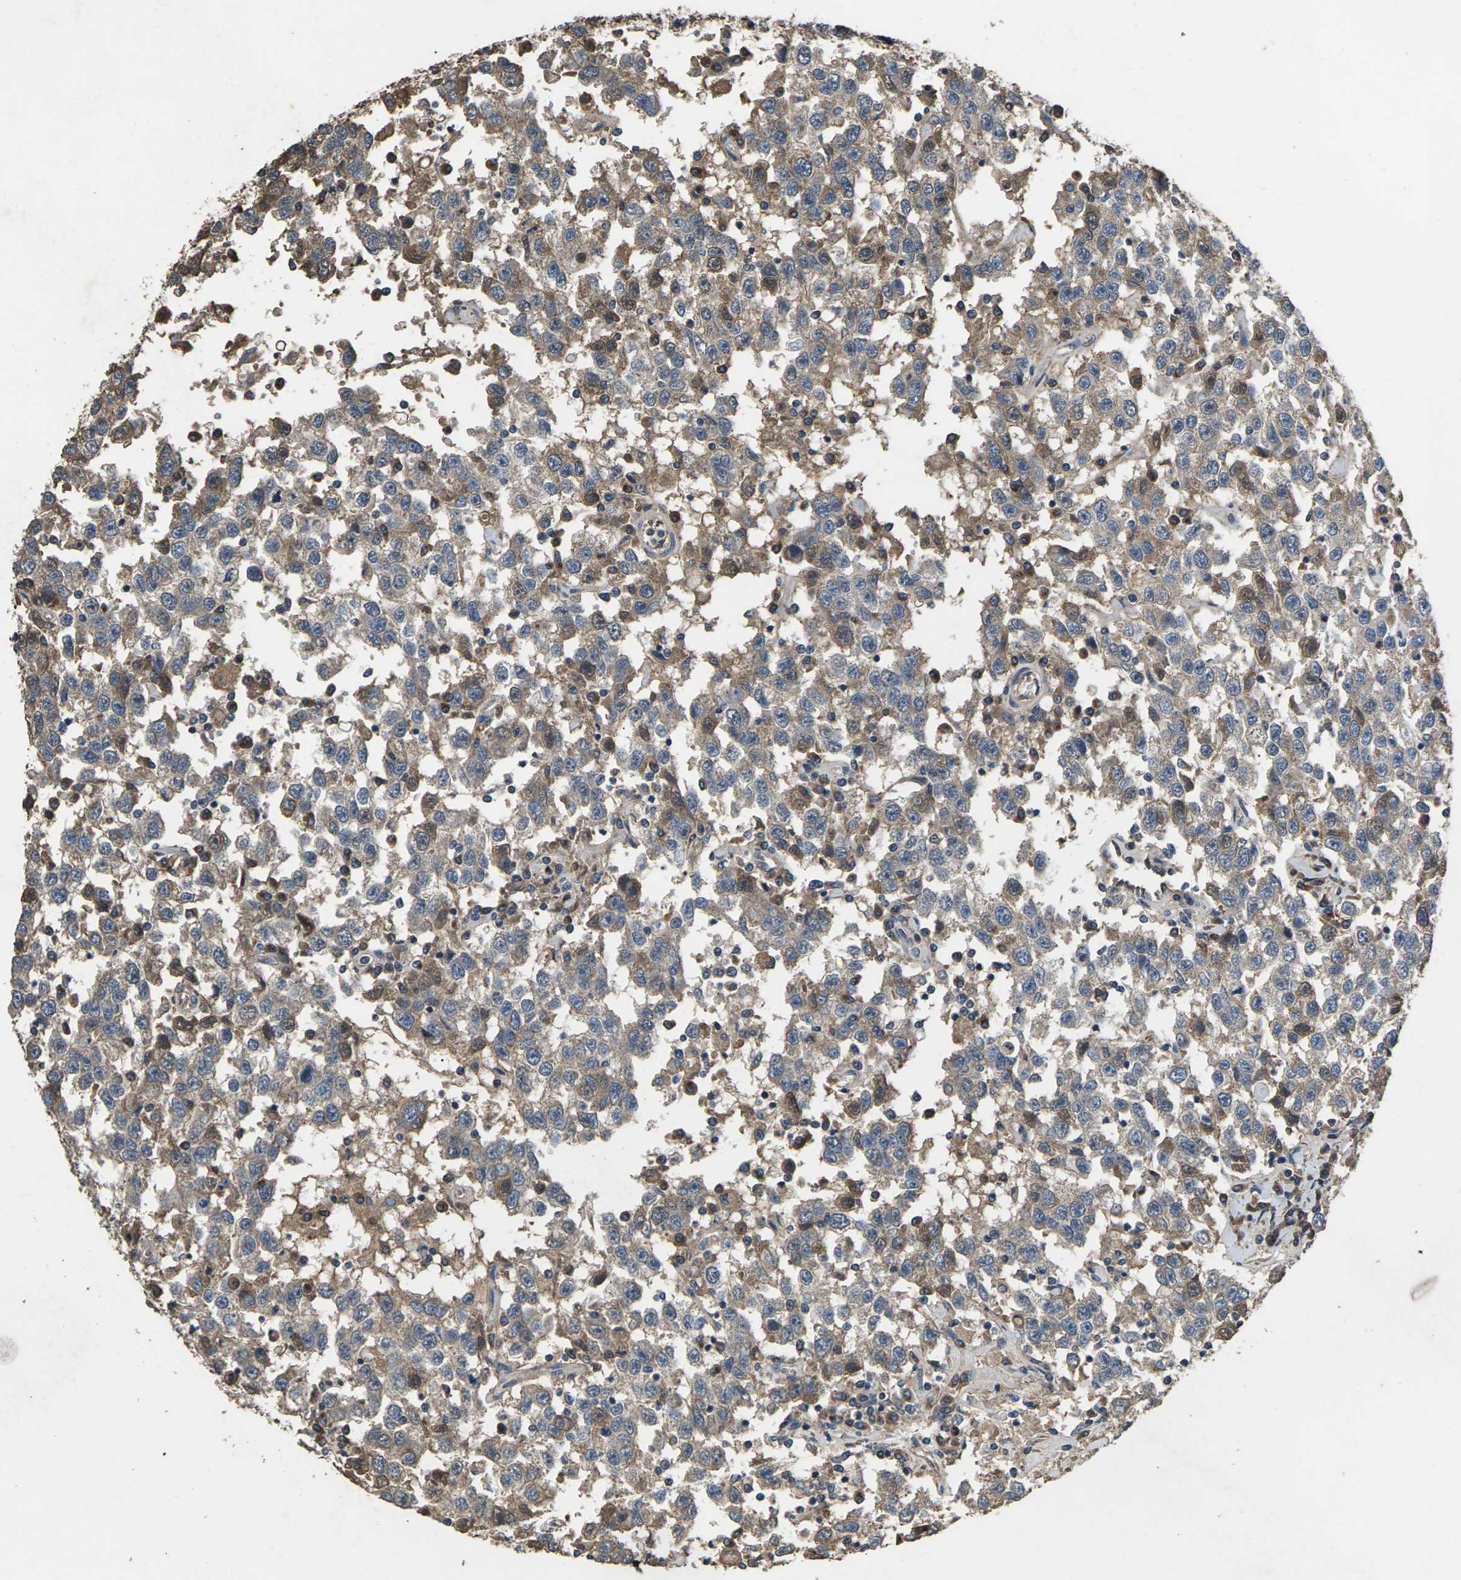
{"staining": {"intensity": "moderate", "quantity": "<25%", "location": "cytoplasmic/membranous"}, "tissue": "testis cancer", "cell_type": "Tumor cells", "image_type": "cancer", "snomed": [{"axis": "morphology", "description": "Seminoma, NOS"}, {"axis": "topography", "description": "Testis"}], "caption": "Tumor cells demonstrate moderate cytoplasmic/membranous positivity in approximately <25% of cells in testis seminoma.", "gene": "B4GAT1", "patient": {"sex": "male", "age": 41}}